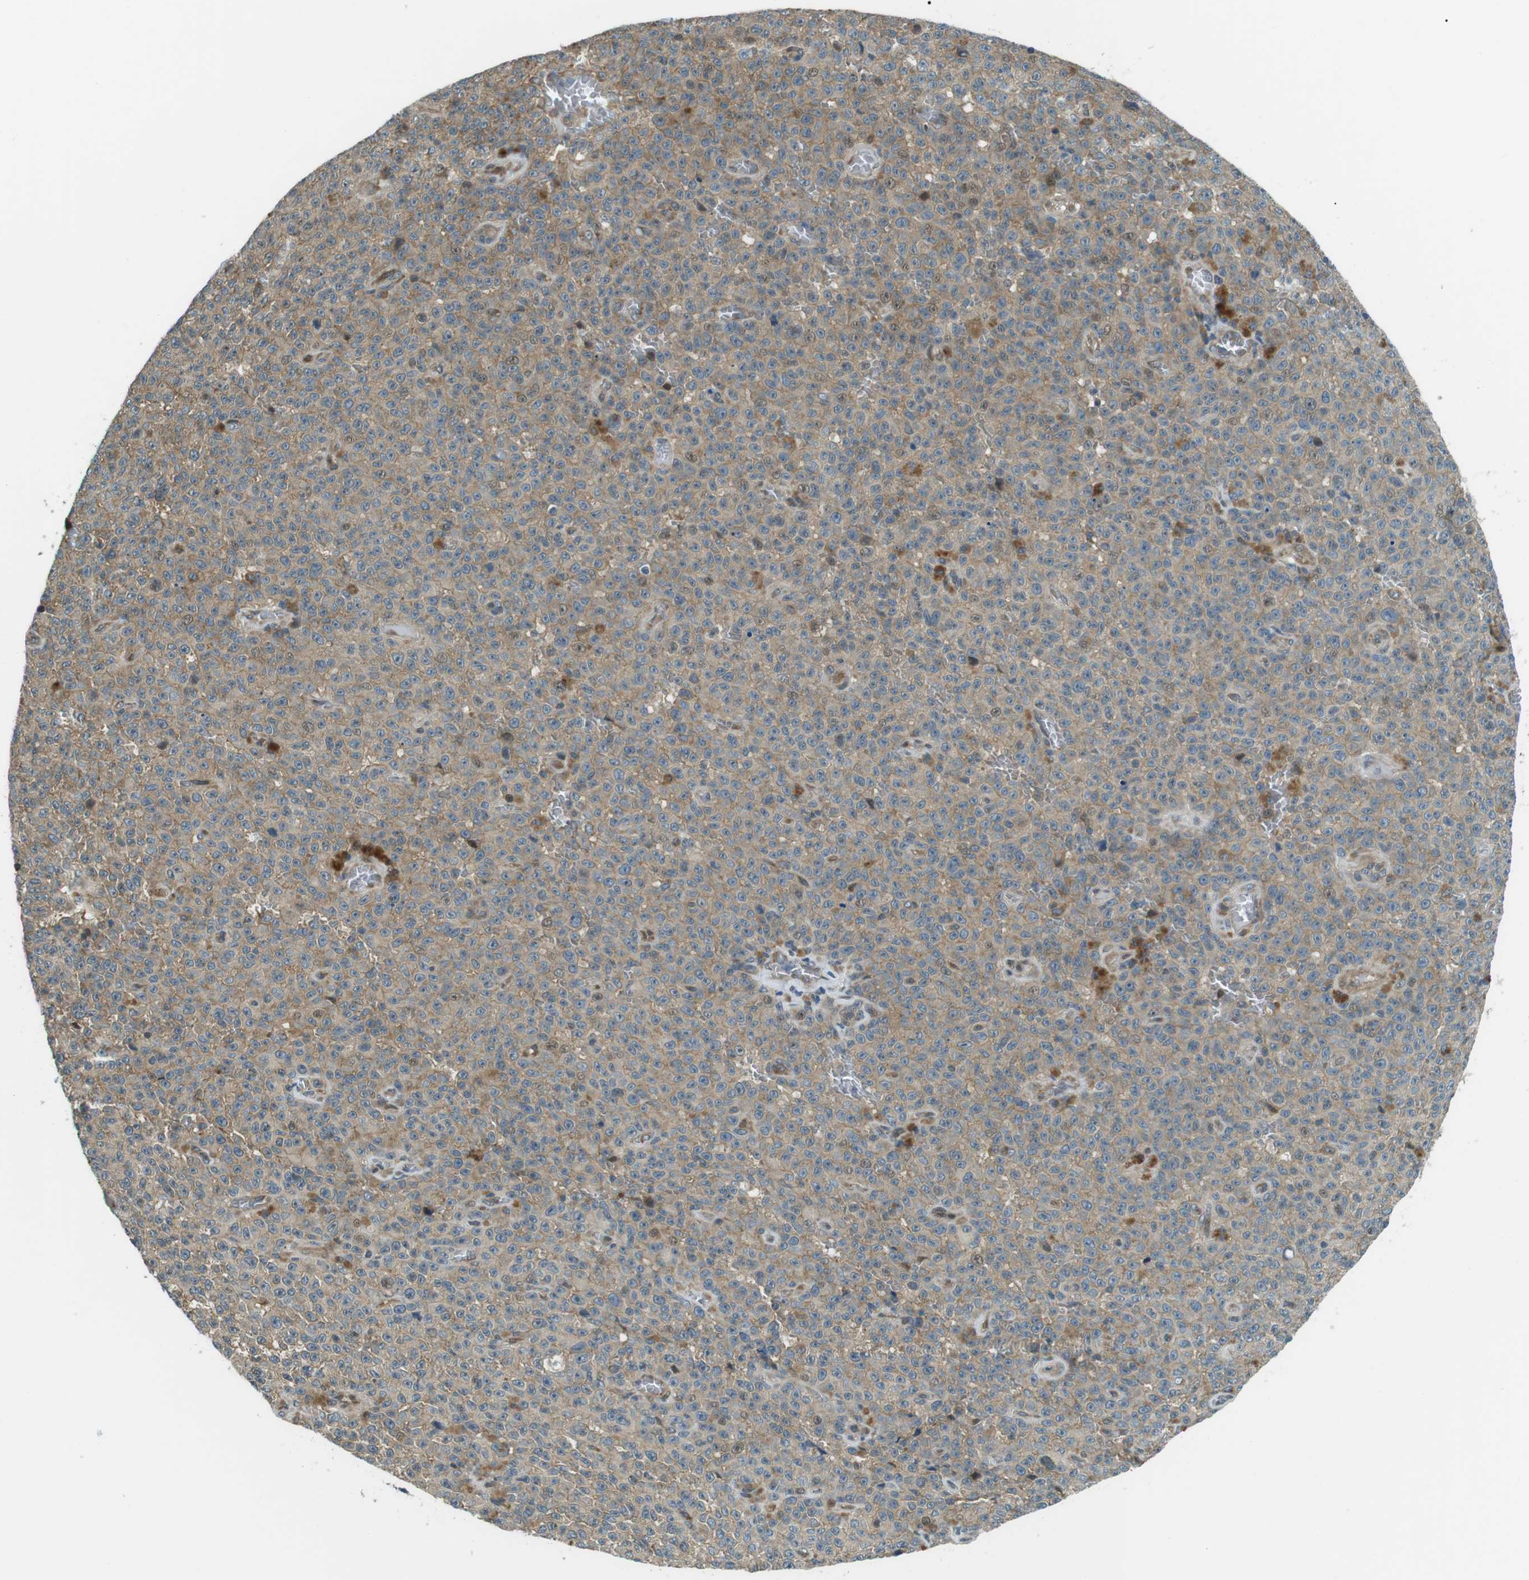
{"staining": {"intensity": "weak", "quantity": ">75%", "location": "cytoplasmic/membranous"}, "tissue": "melanoma", "cell_type": "Tumor cells", "image_type": "cancer", "snomed": [{"axis": "morphology", "description": "Malignant melanoma, NOS"}, {"axis": "topography", "description": "Skin"}], "caption": "A low amount of weak cytoplasmic/membranous positivity is present in approximately >75% of tumor cells in melanoma tissue.", "gene": "TMEM74", "patient": {"sex": "female", "age": 82}}